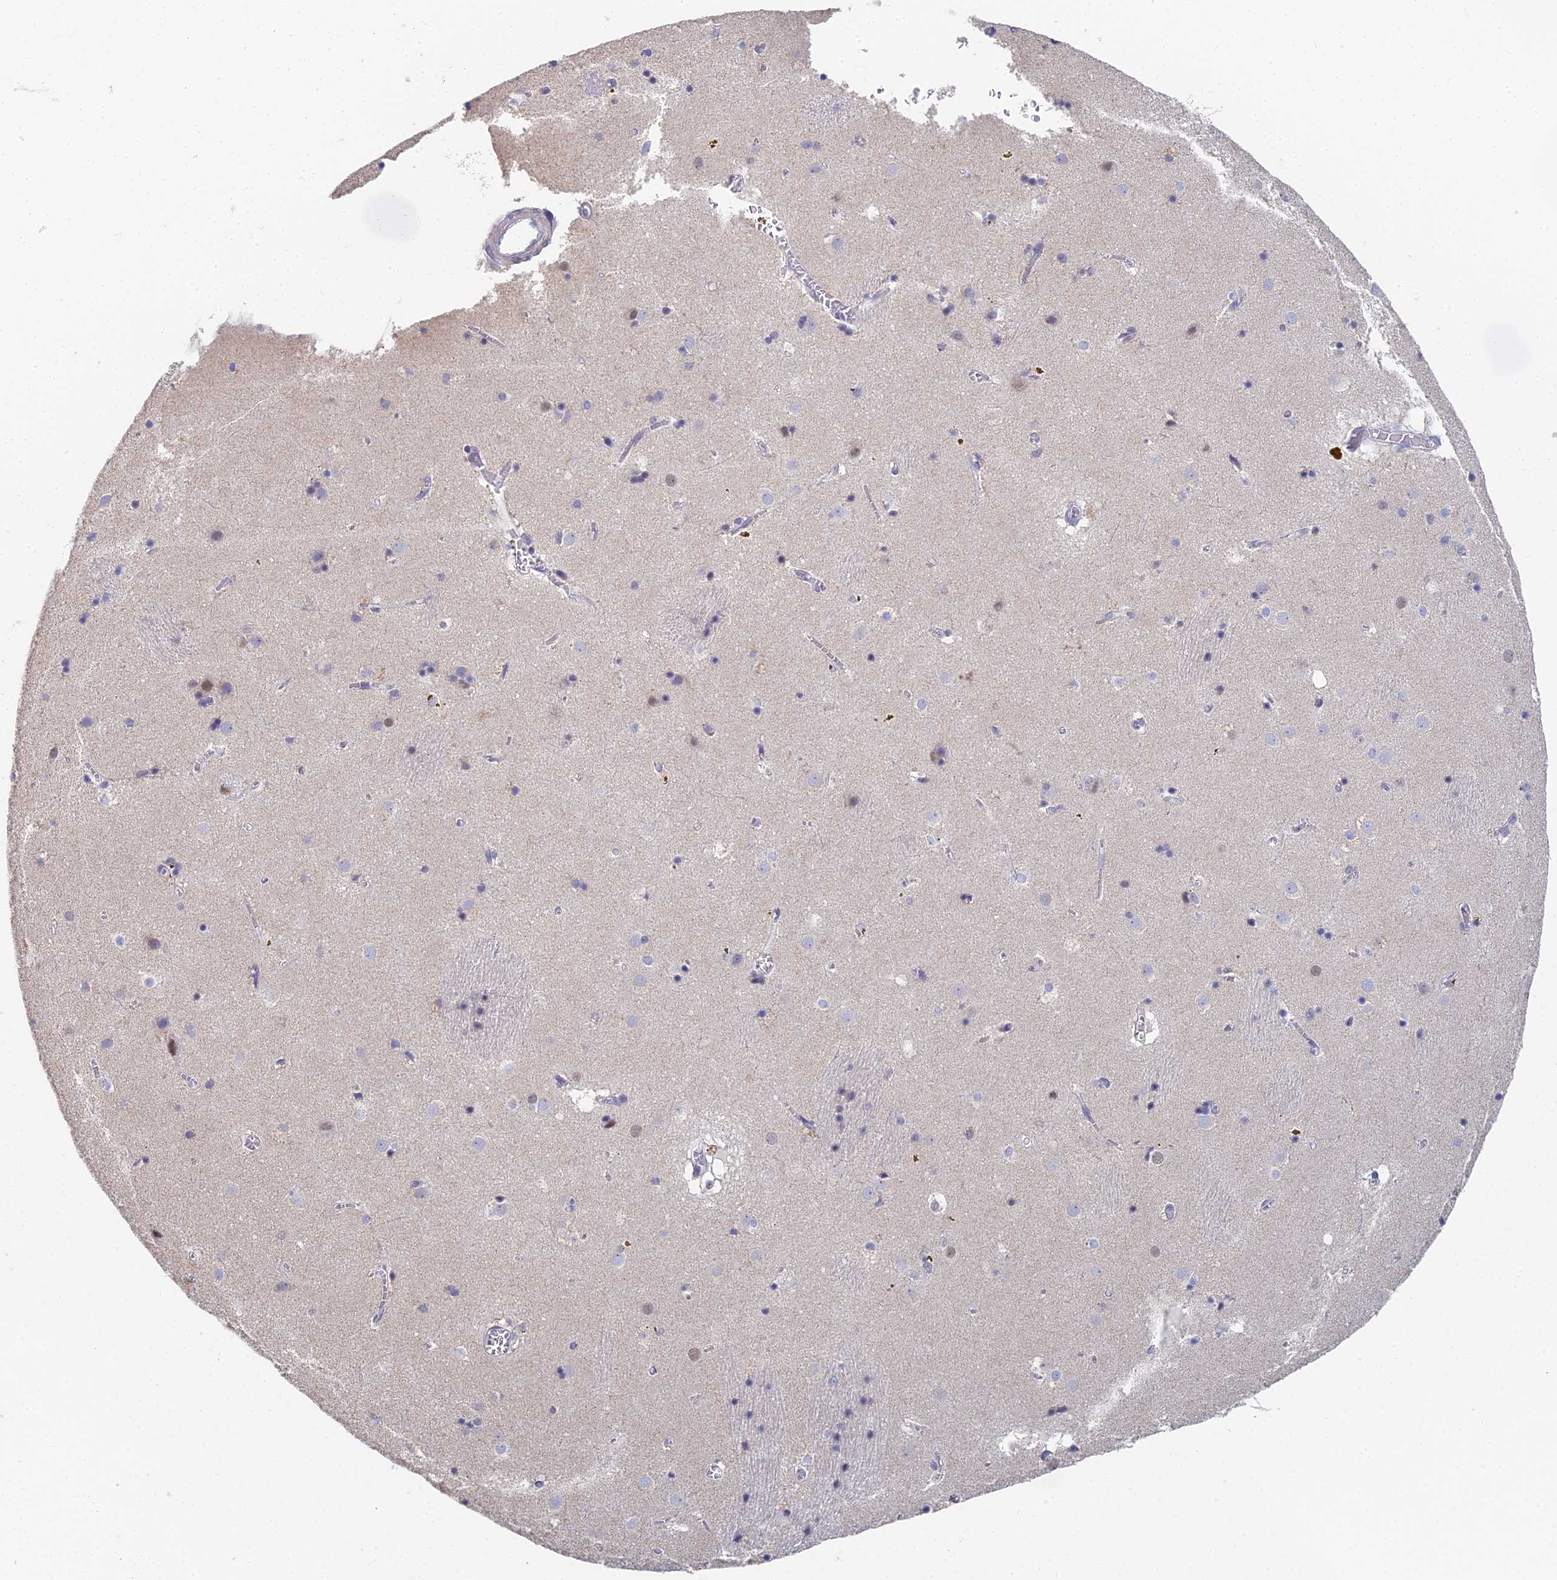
{"staining": {"intensity": "weak", "quantity": "<25%", "location": "nuclear"}, "tissue": "caudate", "cell_type": "Glial cells", "image_type": "normal", "snomed": [{"axis": "morphology", "description": "Normal tissue, NOS"}, {"axis": "topography", "description": "Lateral ventricle wall"}], "caption": "An IHC photomicrograph of unremarkable caudate is shown. There is no staining in glial cells of caudate.", "gene": "MCM2", "patient": {"sex": "male", "age": 70}}